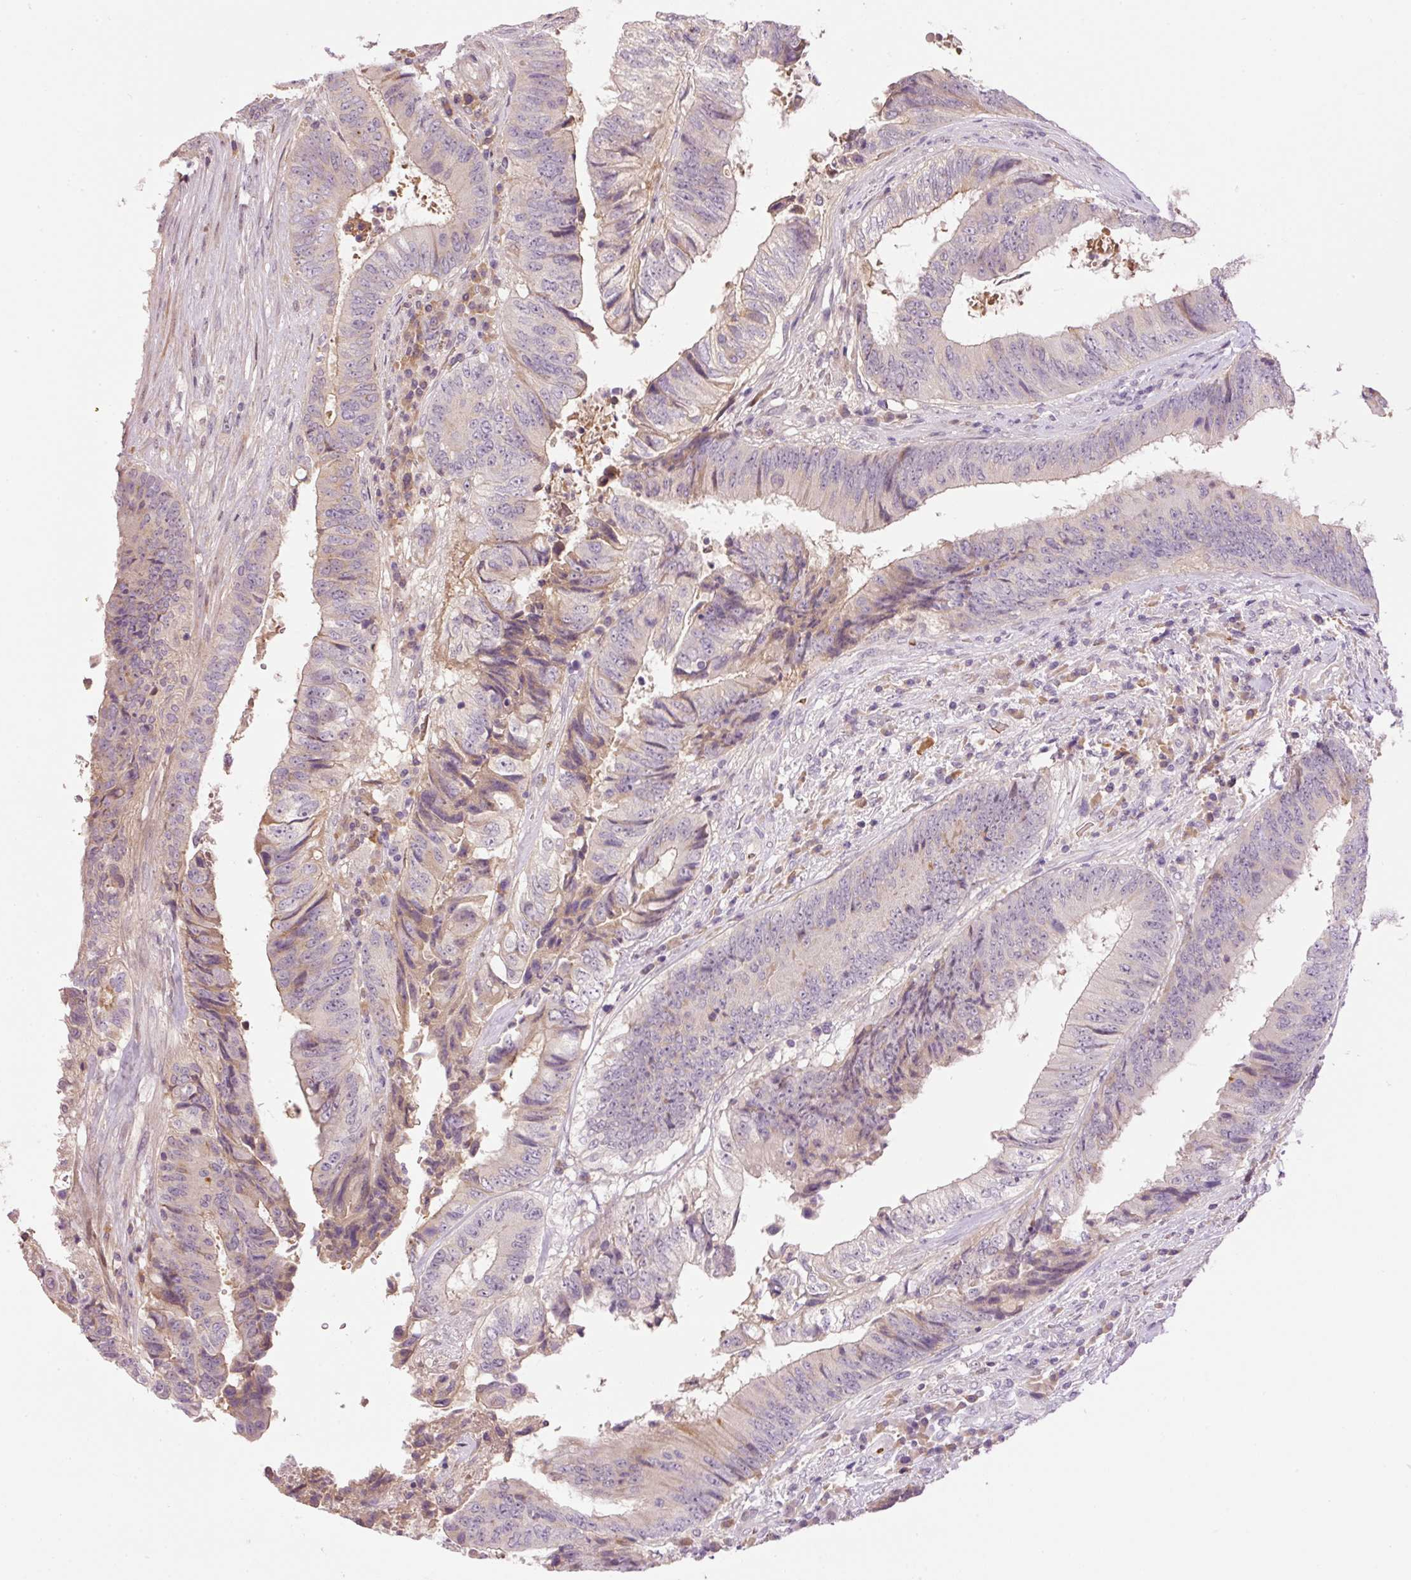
{"staining": {"intensity": "negative", "quantity": "none", "location": "none"}, "tissue": "colorectal cancer", "cell_type": "Tumor cells", "image_type": "cancer", "snomed": [{"axis": "morphology", "description": "Adenocarcinoma, NOS"}, {"axis": "topography", "description": "Rectum"}], "caption": "This image is of adenocarcinoma (colorectal) stained with immunohistochemistry to label a protein in brown with the nuclei are counter-stained blue. There is no positivity in tumor cells.", "gene": "CMTM8", "patient": {"sex": "male", "age": 72}}